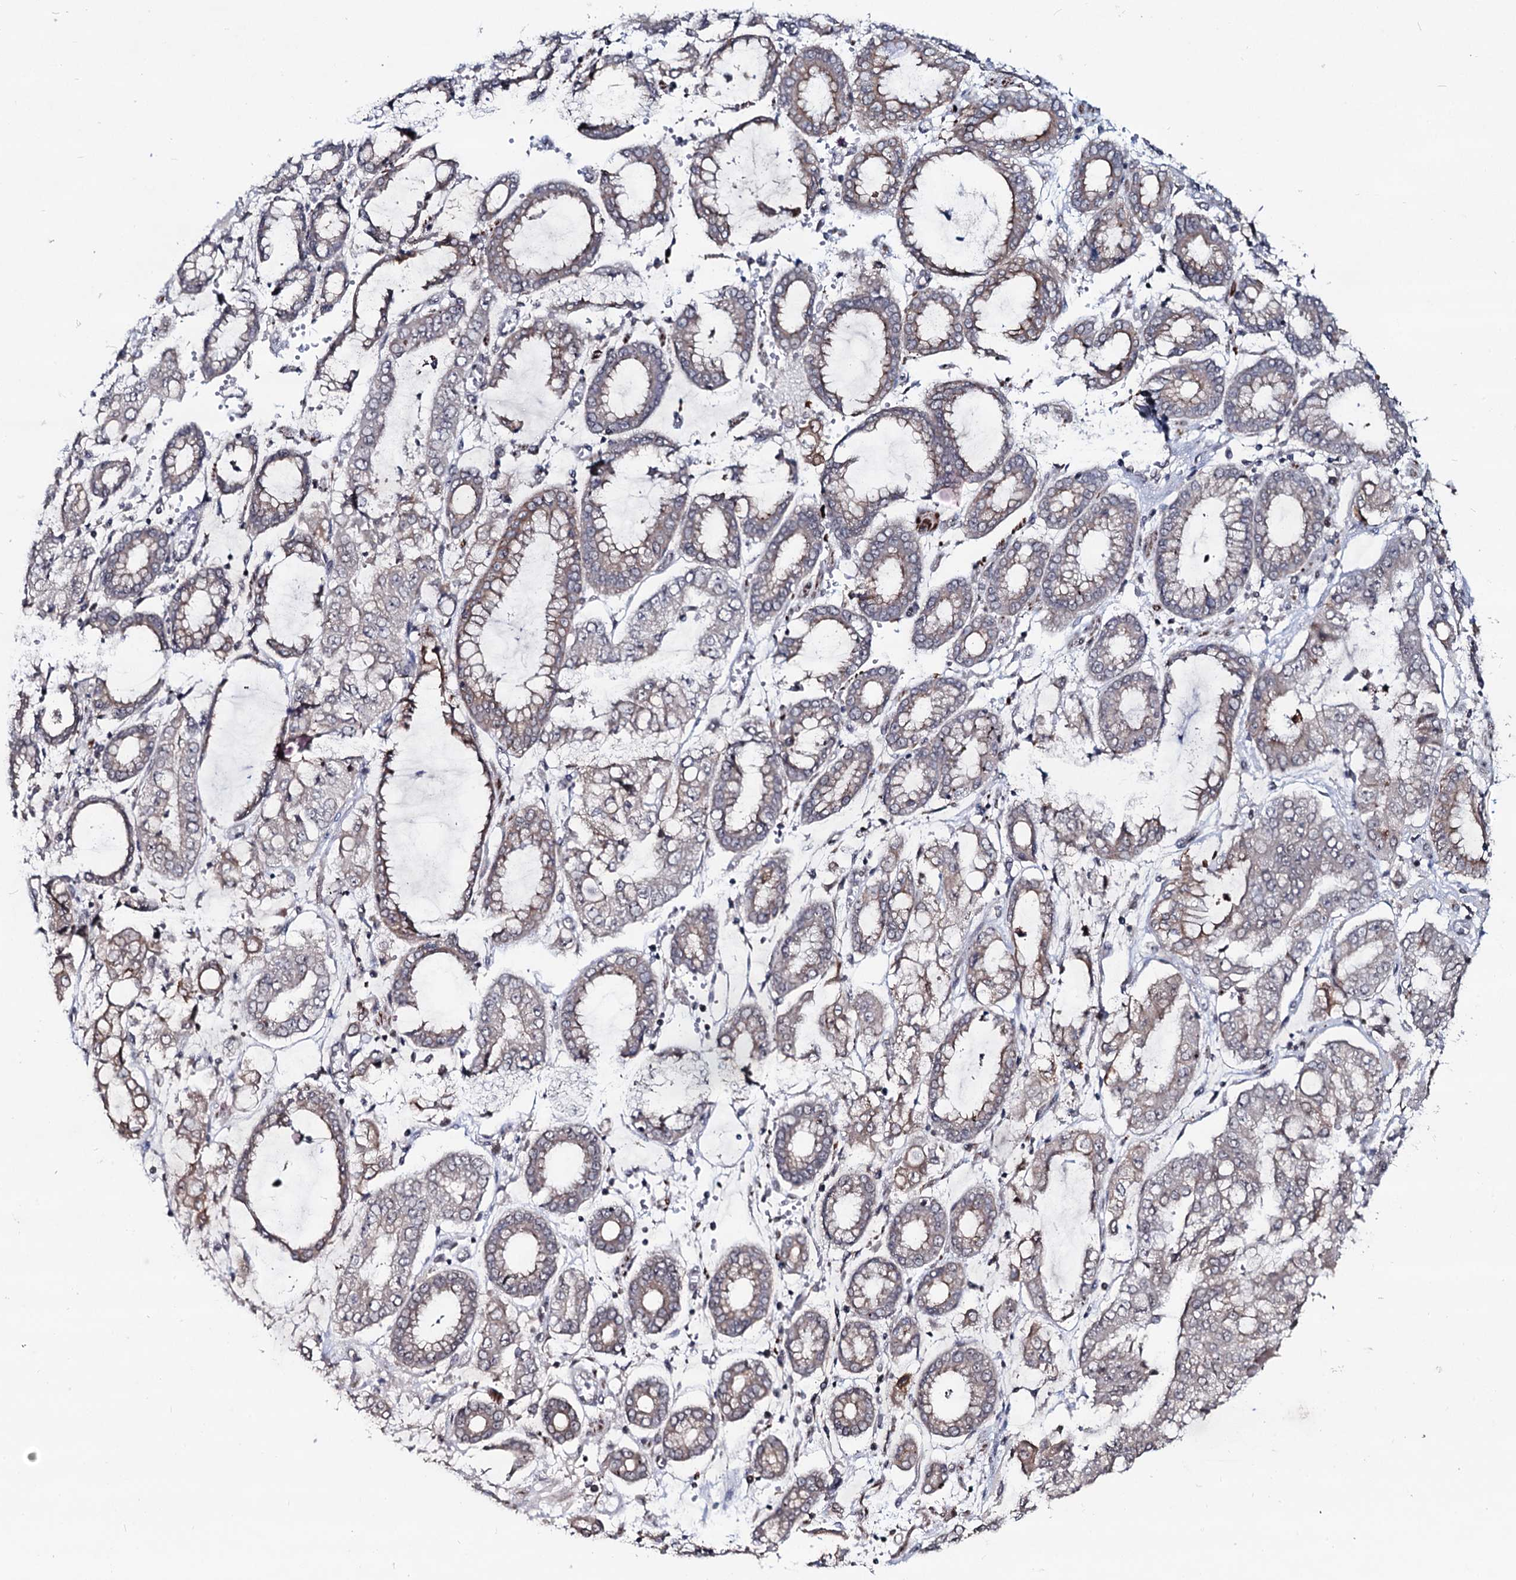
{"staining": {"intensity": "weak", "quantity": "<25%", "location": "cytoplasmic/membranous"}, "tissue": "stomach cancer", "cell_type": "Tumor cells", "image_type": "cancer", "snomed": [{"axis": "morphology", "description": "Adenocarcinoma, NOS"}, {"axis": "topography", "description": "Stomach"}], "caption": "The image exhibits no staining of tumor cells in stomach cancer (adenocarcinoma).", "gene": "RNF6", "patient": {"sex": "male", "age": 76}}